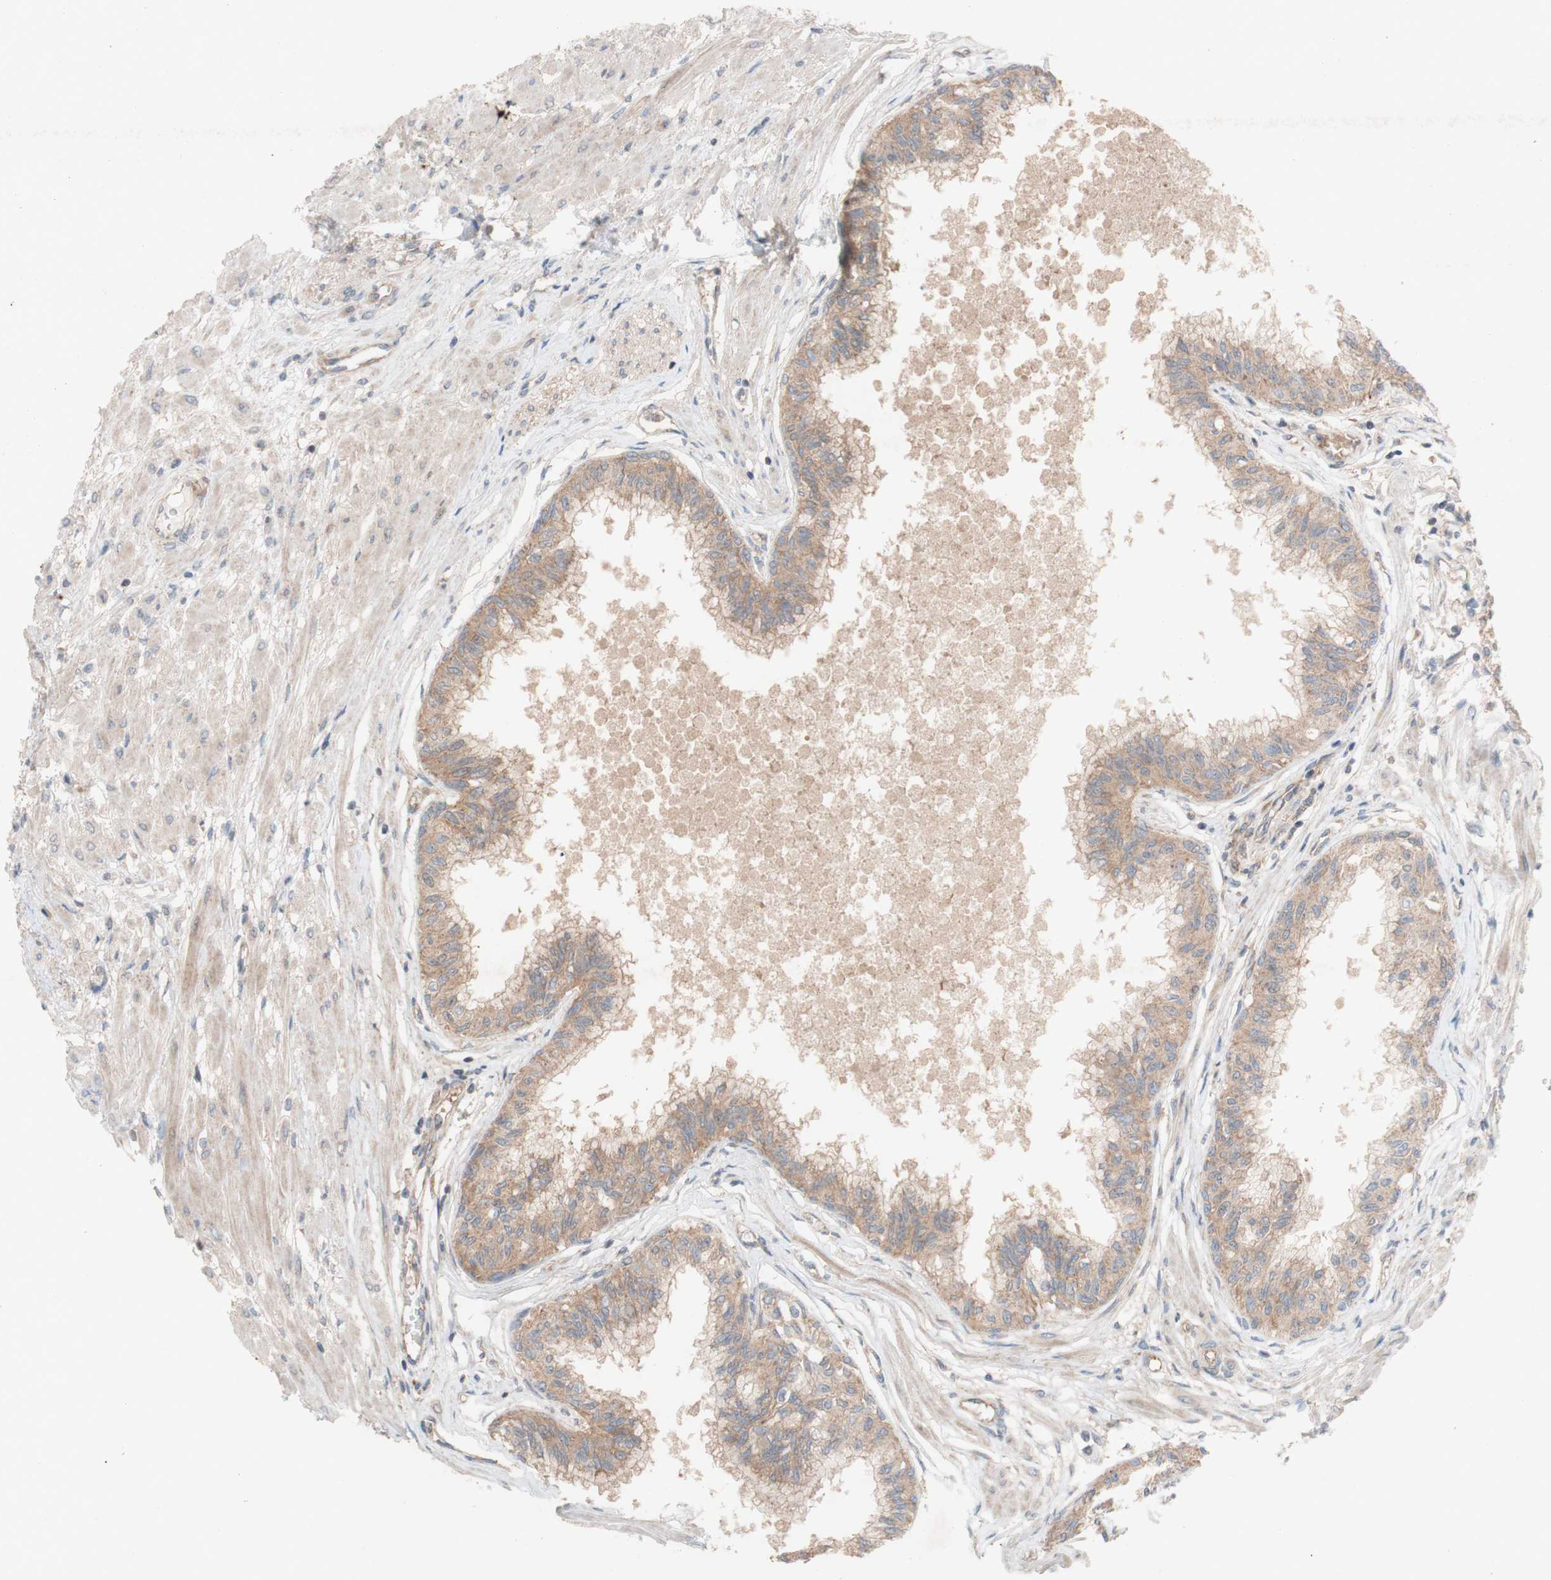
{"staining": {"intensity": "moderate", "quantity": ">75%", "location": "cytoplasmic/membranous"}, "tissue": "prostate", "cell_type": "Glandular cells", "image_type": "normal", "snomed": [{"axis": "morphology", "description": "Normal tissue, NOS"}, {"axis": "topography", "description": "Prostate"}, {"axis": "topography", "description": "Seminal veicle"}], "caption": "Brown immunohistochemical staining in benign prostate exhibits moderate cytoplasmic/membranous staining in approximately >75% of glandular cells. The protein of interest is shown in brown color, while the nuclei are stained blue.", "gene": "TST", "patient": {"sex": "male", "age": 60}}